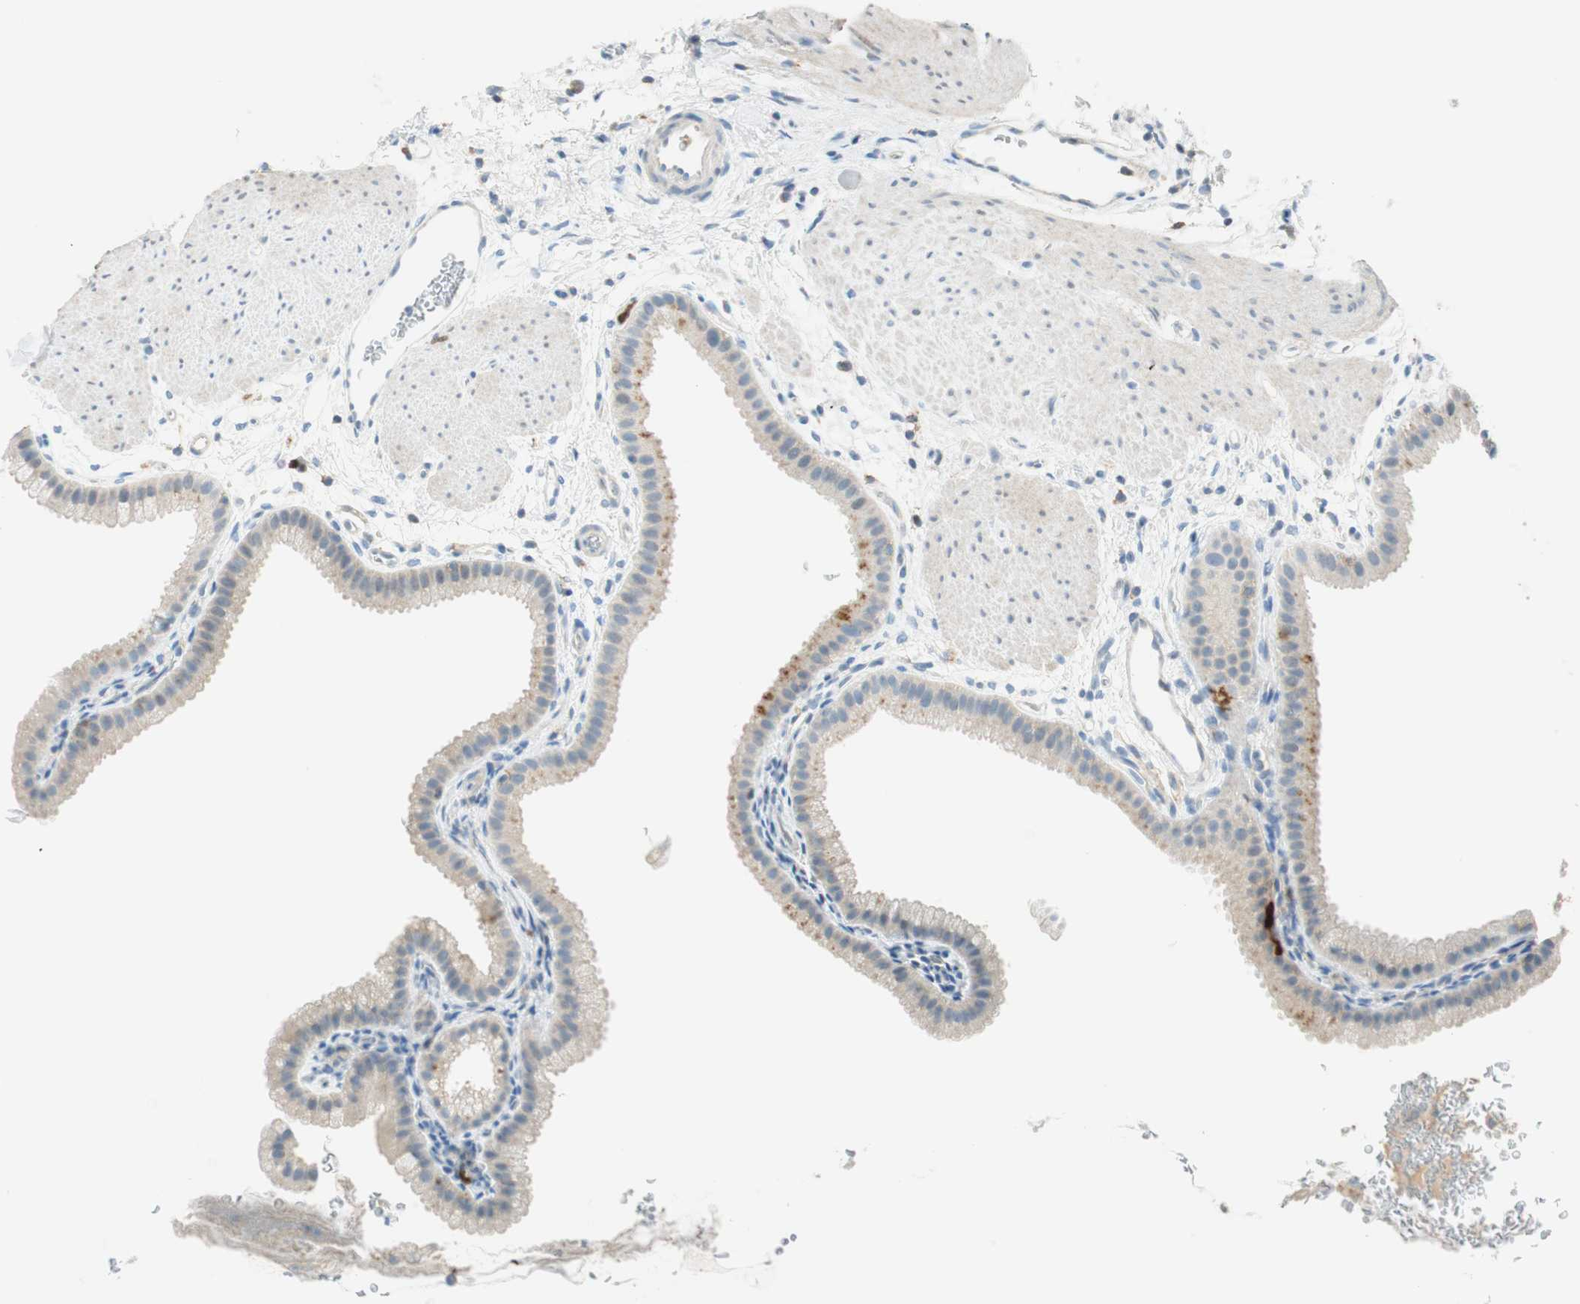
{"staining": {"intensity": "moderate", "quantity": "<25%", "location": "cytoplasmic/membranous"}, "tissue": "gallbladder", "cell_type": "Glandular cells", "image_type": "normal", "snomed": [{"axis": "morphology", "description": "Normal tissue, NOS"}, {"axis": "topography", "description": "Gallbladder"}], "caption": "An immunohistochemistry micrograph of benign tissue is shown. Protein staining in brown labels moderate cytoplasmic/membranous positivity in gallbladder within glandular cells.", "gene": "PTTG1", "patient": {"sex": "female", "age": 64}}